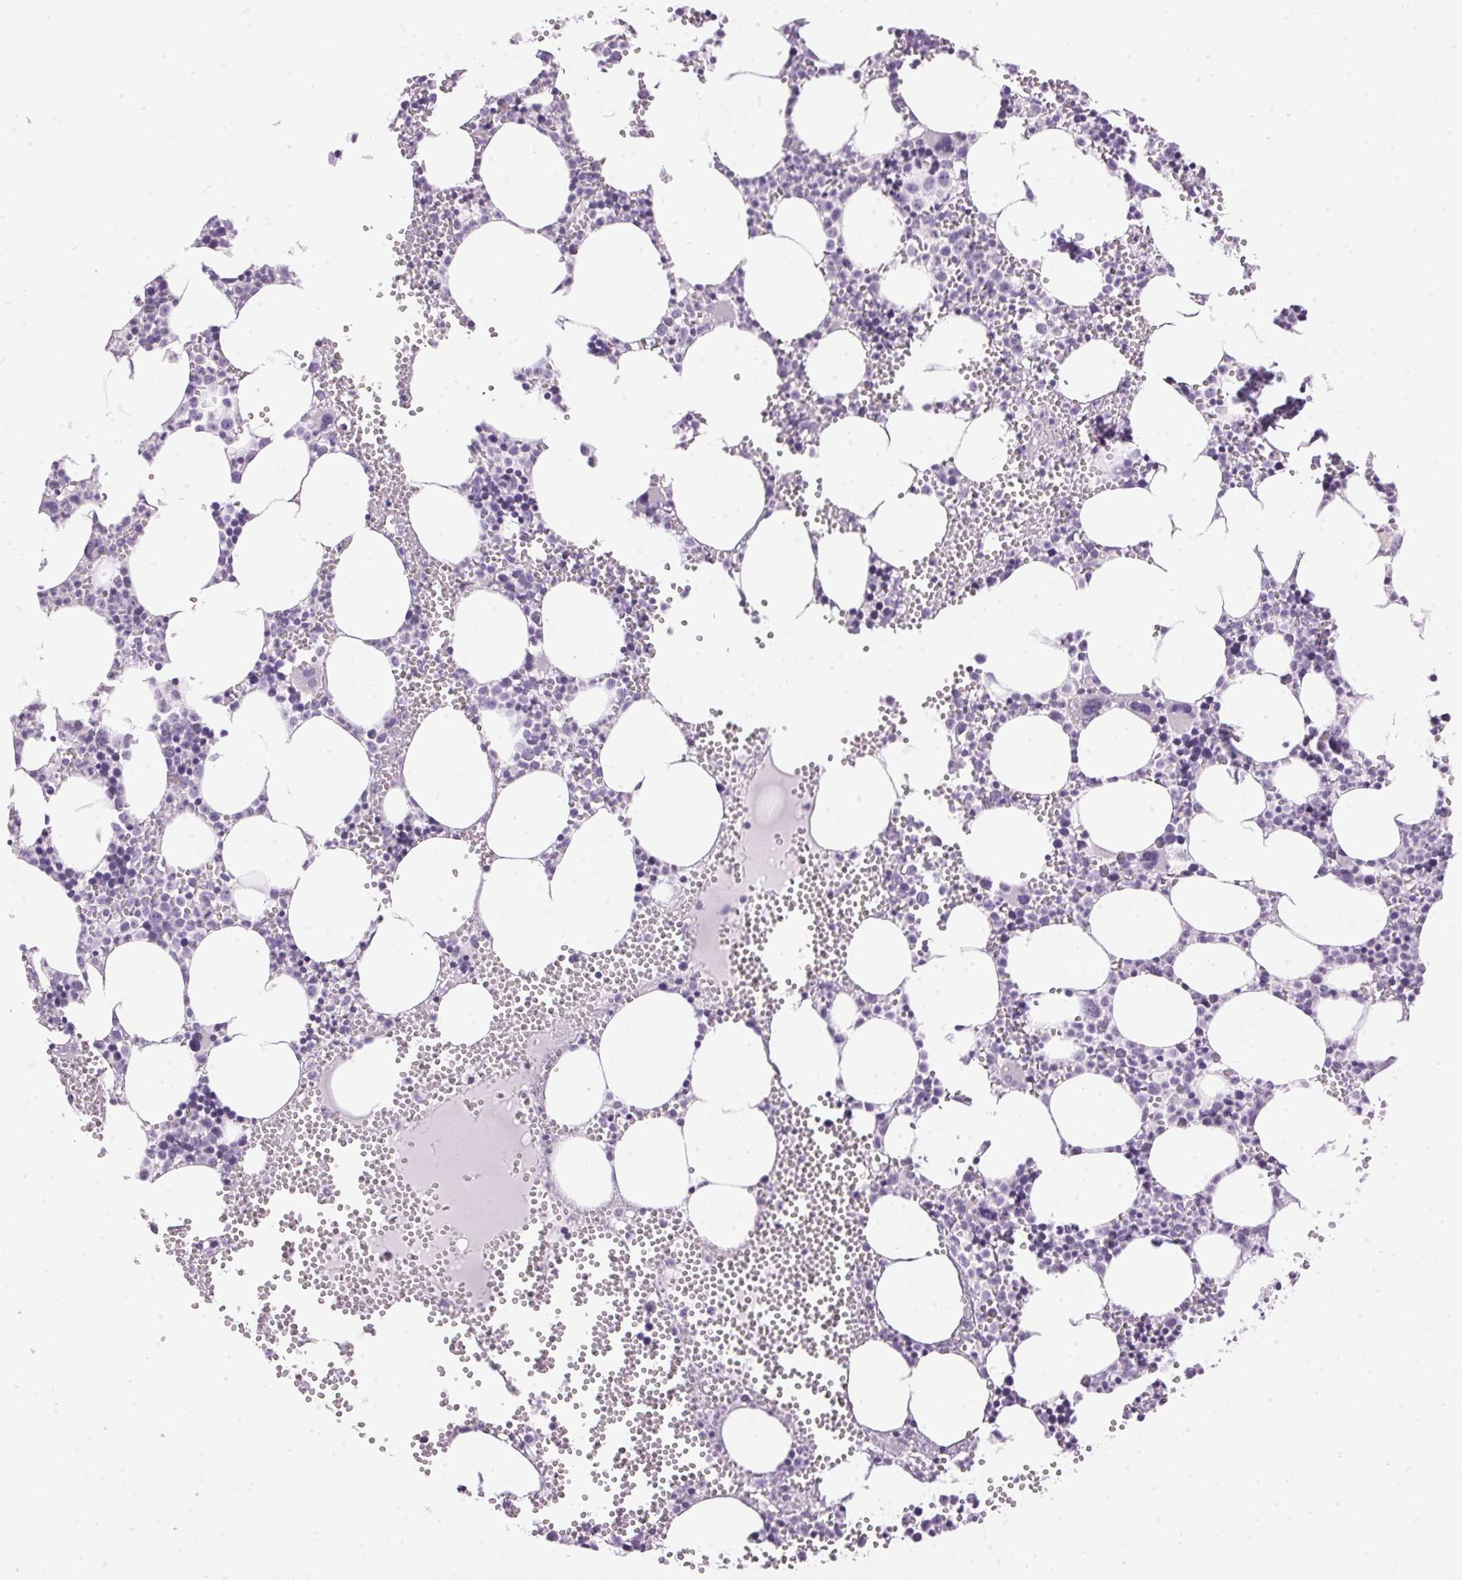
{"staining": {"intensity": "negative", "quantity": "none", "location": "none"}, "tissue": "bone marrow", "cell_type": "Hematopoietic cells", "image_type": "normal", "snomed": [{"axis": "morphology", "description": "Normal tissue, NOS"}, {"axis": "topography", "description": "Bone marrow"}], "caption": "This is a histopathology image of IHC staining of benign bone marrow, which shows no positivity in hematopoietic cells. The staining is performed using DAB brown chromogen with nuclei counter-stained in using hematoxylin.", "gene": "SP7", "patient": {"sex": "male", "age": 89}}